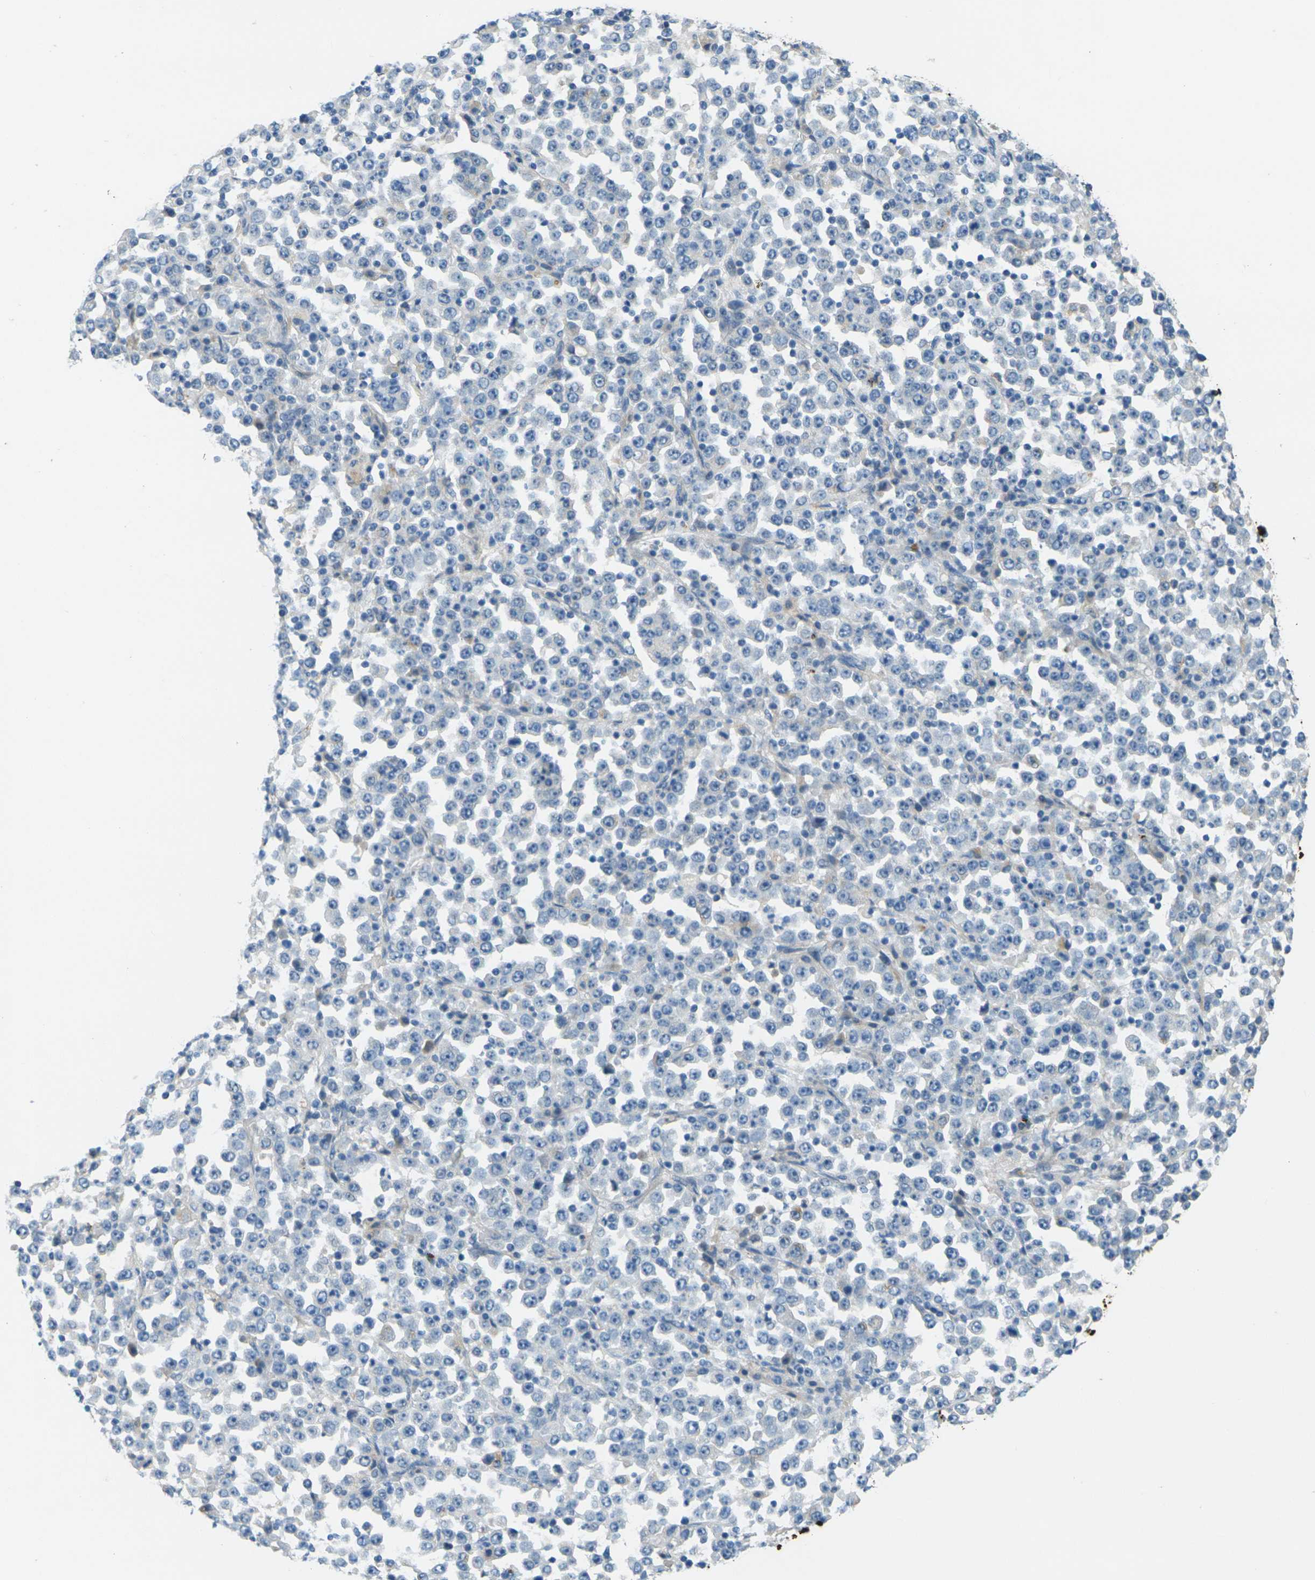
{"staining": {"intensity": "negative", "quantity": "none", "location": "none"}, "tissue": "stomach cancer", "cell_type": "Tumor cells", "image_type": "cancer", "snomed": [{"axis": "morphology", "description": "Normal tissue, NOS"}, {"axis": "morphology", "description": "Adenocarcinoma, NOS"}, {"axis": "topography", "description": "Stomach, upper"}, {"axis": "topography", "description": "Stomach"}], "caption": "Immunohistochemistry (IHC) micrograph of human stomach adenocarcinoma stained for a protein (brown), which reveals no expression in tumor cells. The staining is performed using DAB (3,3'-diaminobenzidine) brown chromogen with nuclei counter-stained in using hematoxylin.", "gene": "CYP2C8", "patient": {"sex": "male", "age": 59}}